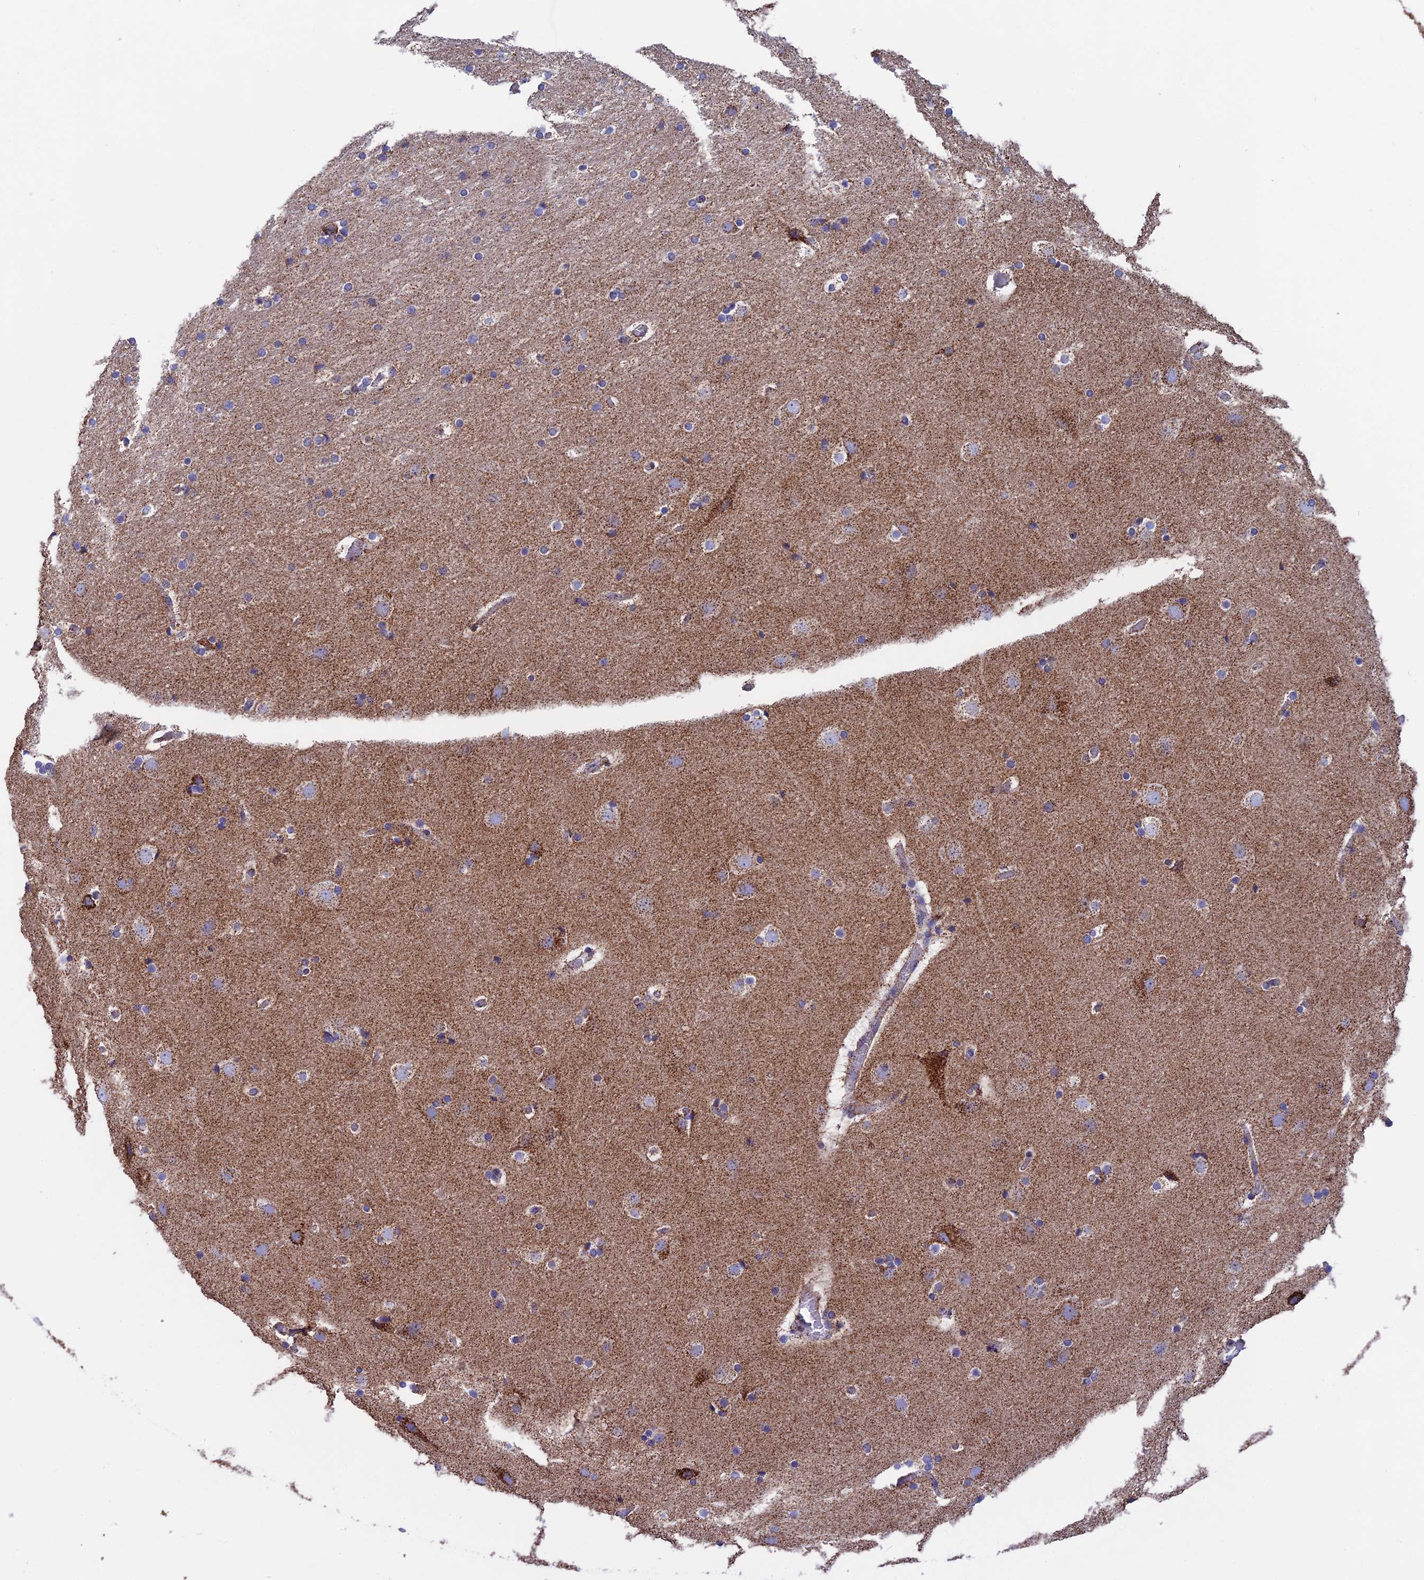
{"staining": {"intensity": "moderate", "quantity": ">75%", "location": "cytoplasmic/membranous"}, "tissue": "cerebral cortex", "cell_type": "Endothelial cells", "image_type": "normal", "snomed": [{"axis": "morphology", "description": "Normal tissue, NOS"}, {"axis": "topography", "description": "Cerebral cortex"}], "caption": "The image exhibits immunohistochemical staining of unremarkable cerebral cortex. There is moderate cytoplasmic/membranous expression is present in approximately >75% of endothelial cells. (DAB IHC with brightfield microscopy, high magnification).", "gene": "CS", "patient": {"sex": "male", "age": 57}}